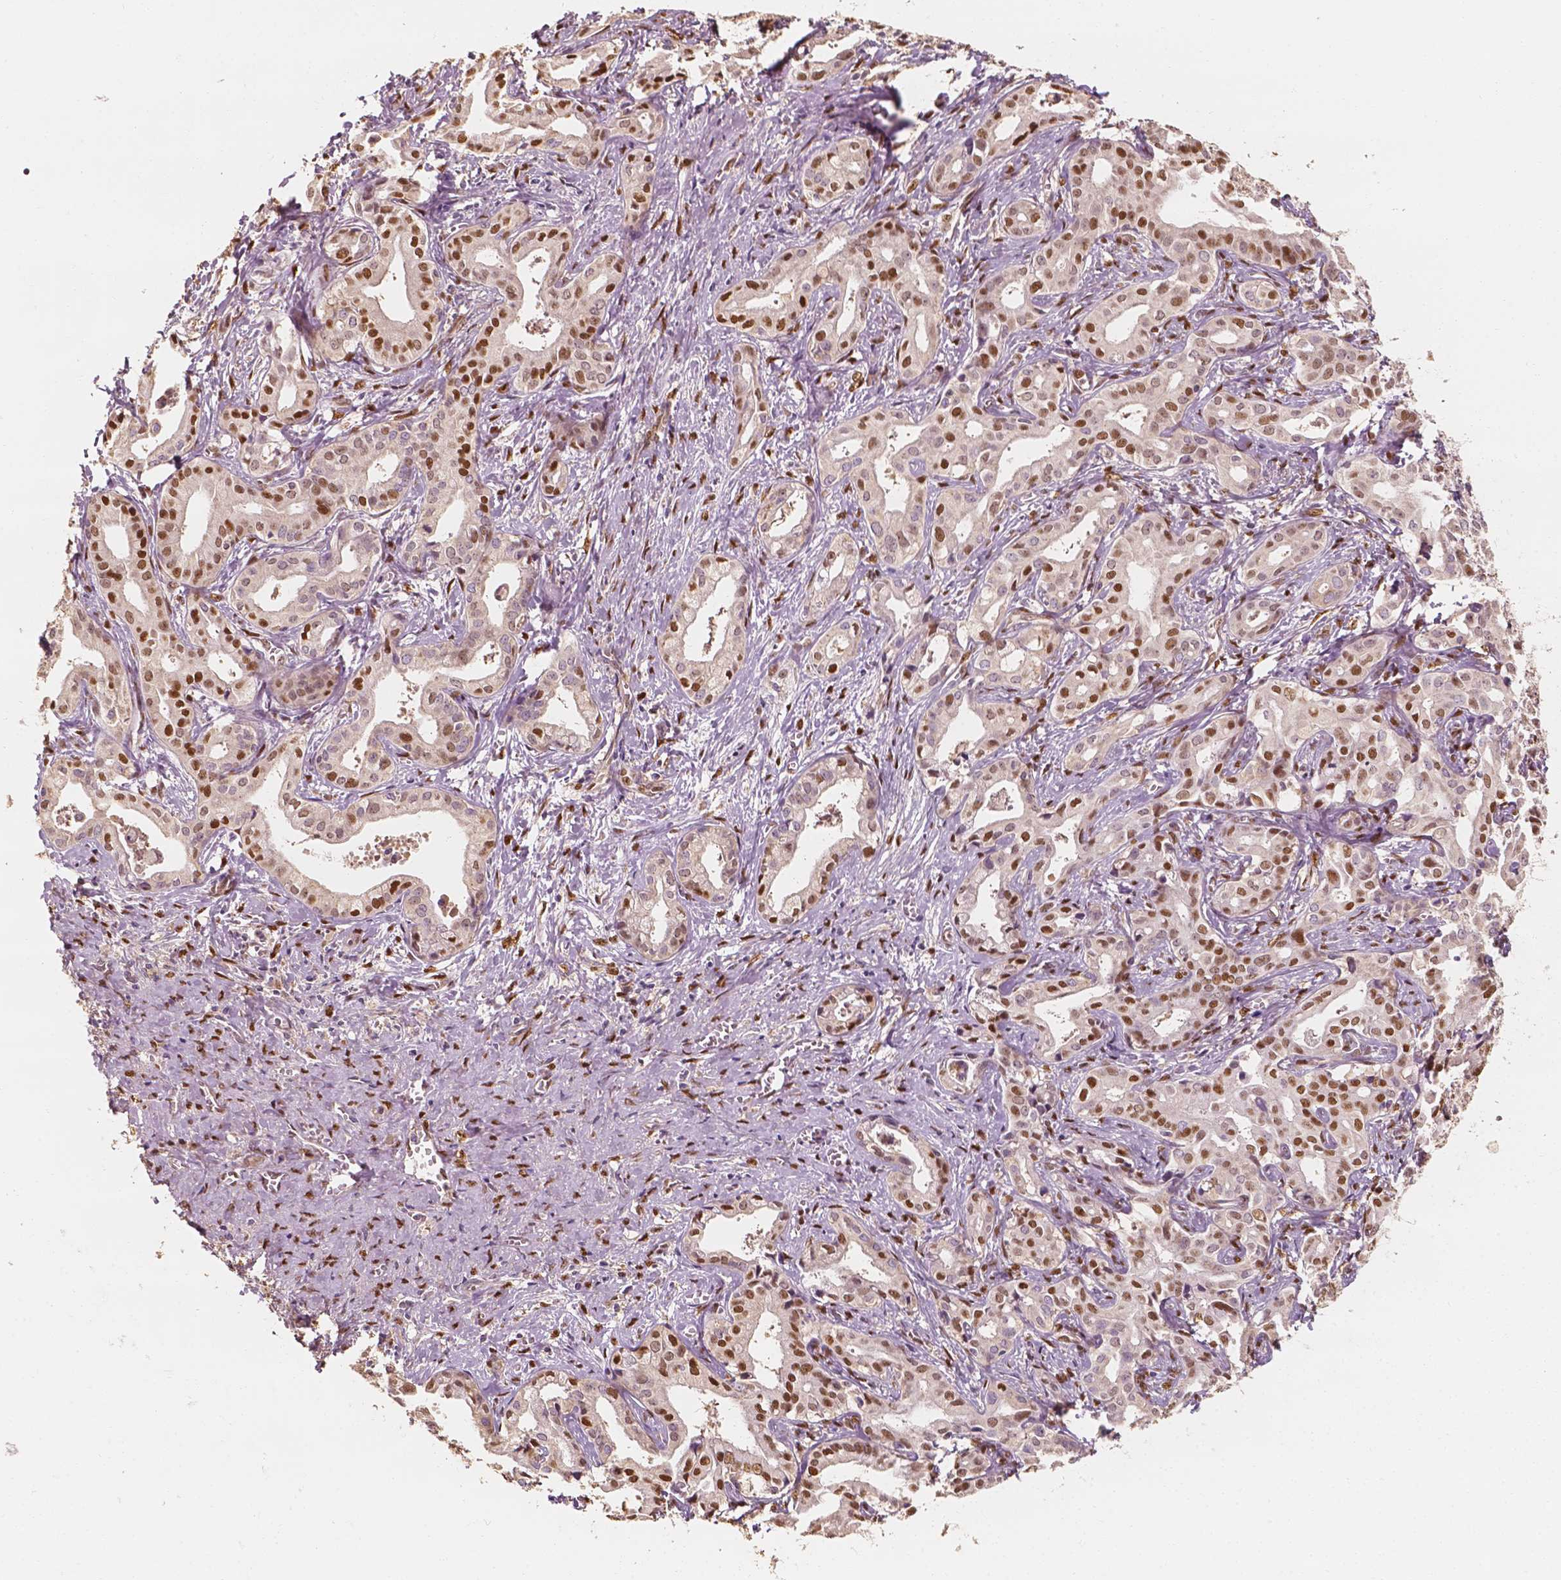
{"staining": {"intensity": "moderate", "quantity": ">75%", "location": "nuclear"}, "tissue": "liver cancer", "cell_type": "Tumor cells", "image_type": "cancer", "snomed": [{"axis": "morphology", "description": "Cholangiocarcinoma"}, {"axis": "topography", "description": "Liver"}], "caption": "The image reveals a brown stain indicating the presence of a protein in the nuclear of tumor cells in liver cholangiocarcinoma. (Brightfield microscopy of DAB IHC at high magnification).", "gene": "TBC1D17", "patient": {"sex": "female", "age": 65}}